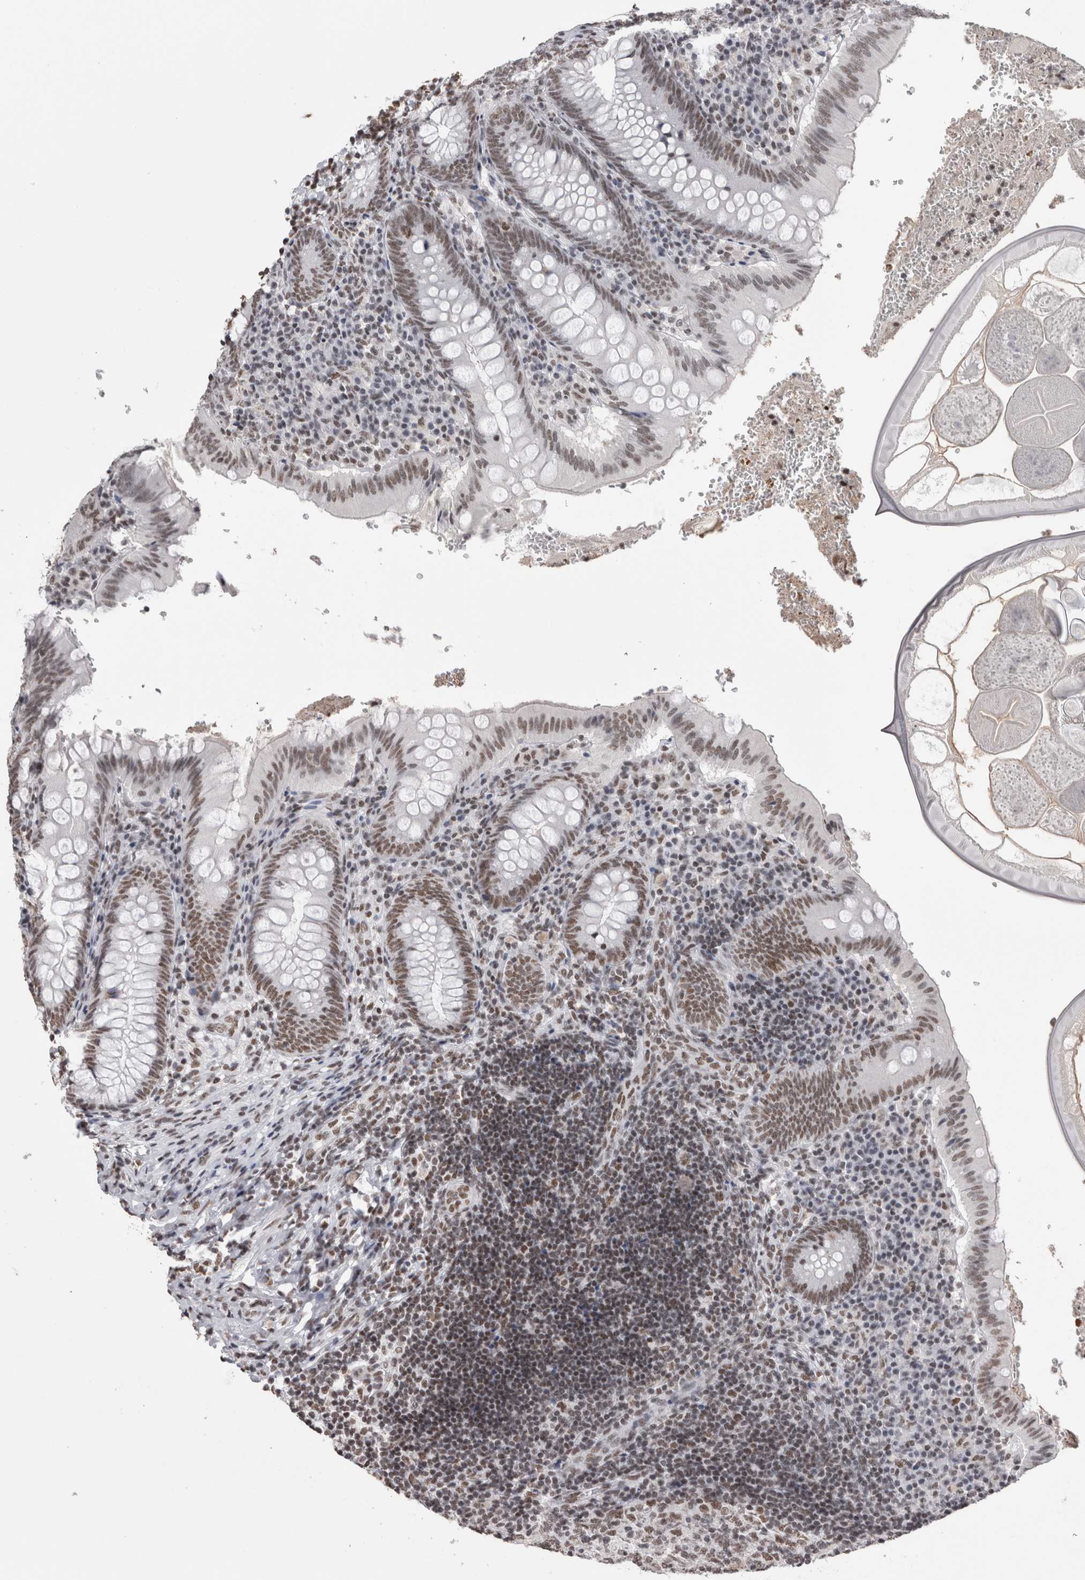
{"staining": {"intensity": "moderate", "quantity": ">75%", "location": "nuclear"}, "tissue": "appendix", "cell_type": "Glandular cells", "image_type": "normal", "snomed": [{"axis": "morphology", "description": "Normal tissue, NOS"}, {"axis": "topography", "description": "Appendix"}], "caption": "The immunohistochemical stain shows moderate nuclear expression in glandular cells of benign appendix.", "gene": "SMC1A", "patient": {"sex": "male", "age": 8}}